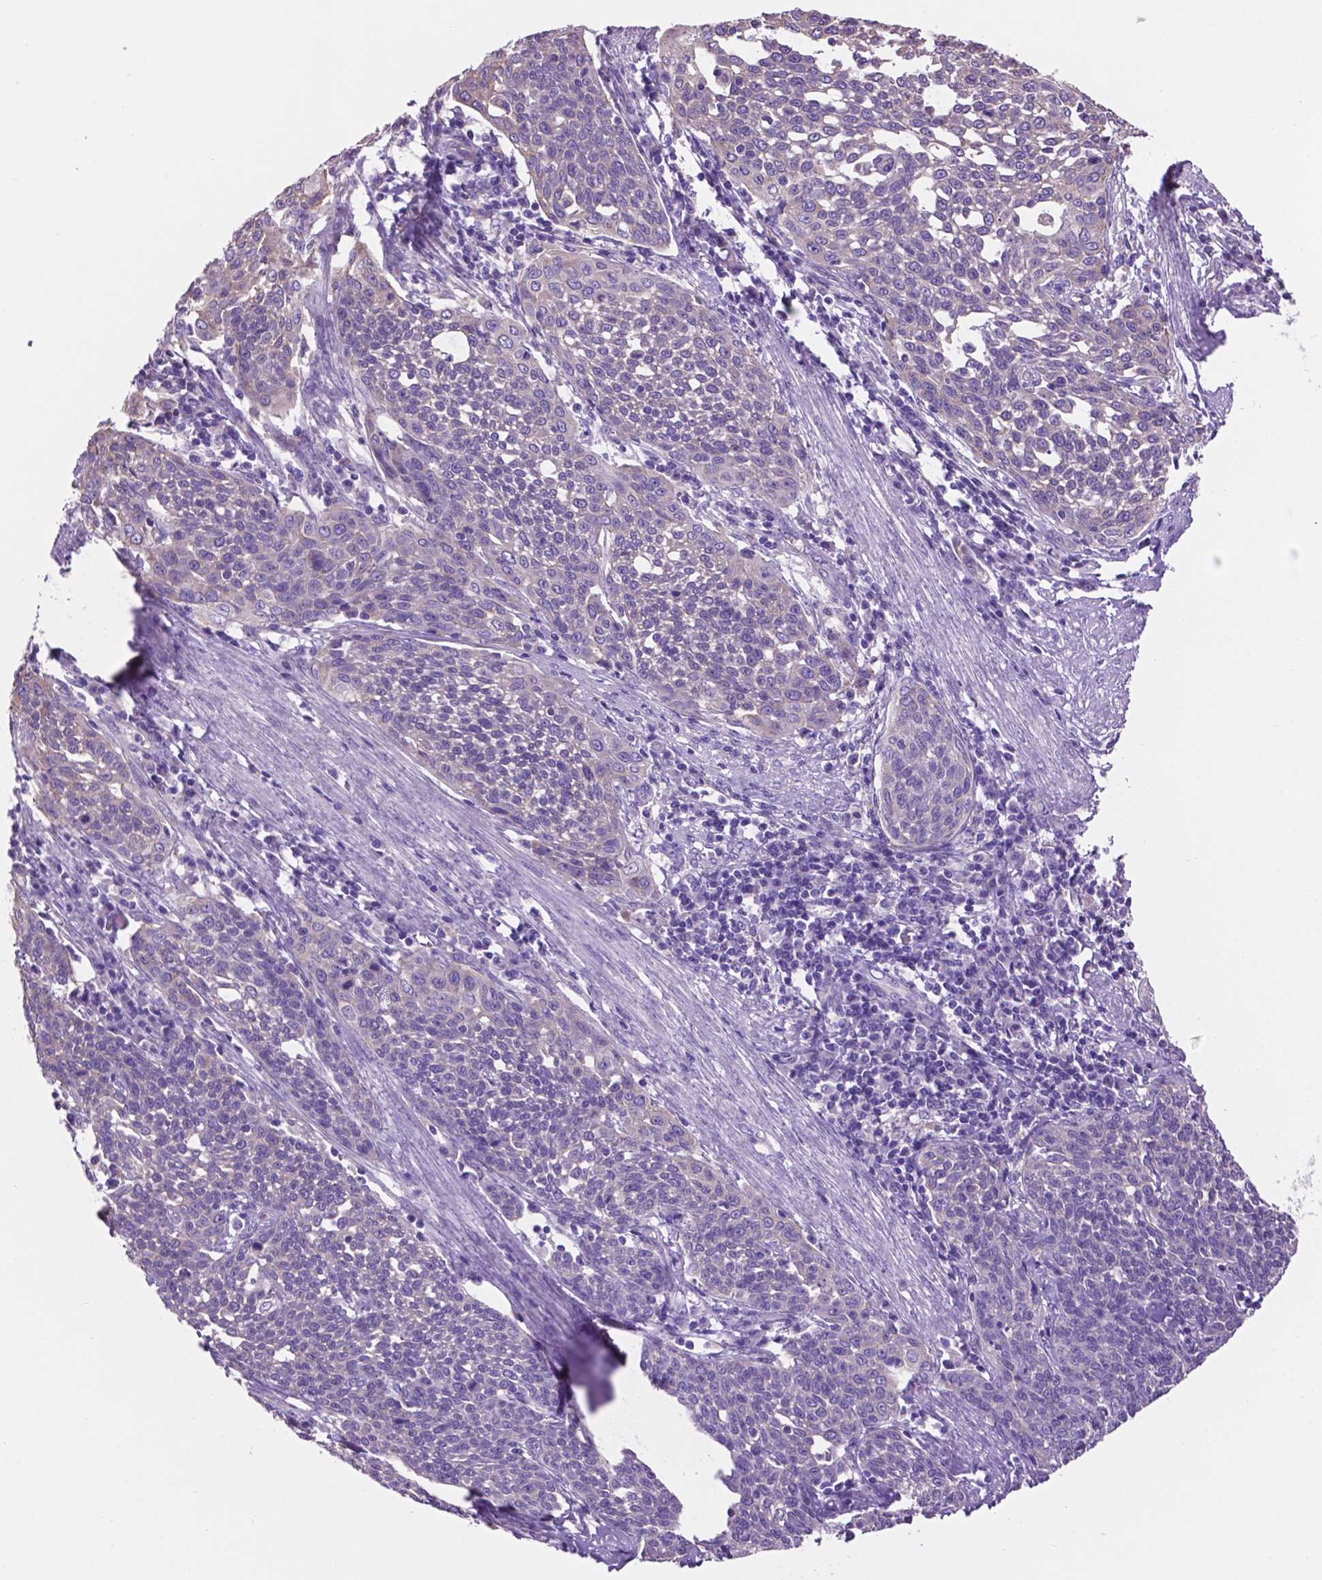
{"staining": {"intensity": "negative", "quantity": "none", "location": "none"}, "tissue": "cervical cancer", "cell_type": "Tumor cells", "image_type": "cancer", "snomed": [{"axis": "morphology", "description": "Squamous cell carcinoma, NOS"}, {"axis": "topography", "description": "Cervix"}], "caption": "The histopathology image displays no significant staining in tumor cells of cervical cancer (squamous cell carcinoma).", "gene": "SPDYA", "patient": {"sex": "female", "age": 34}}